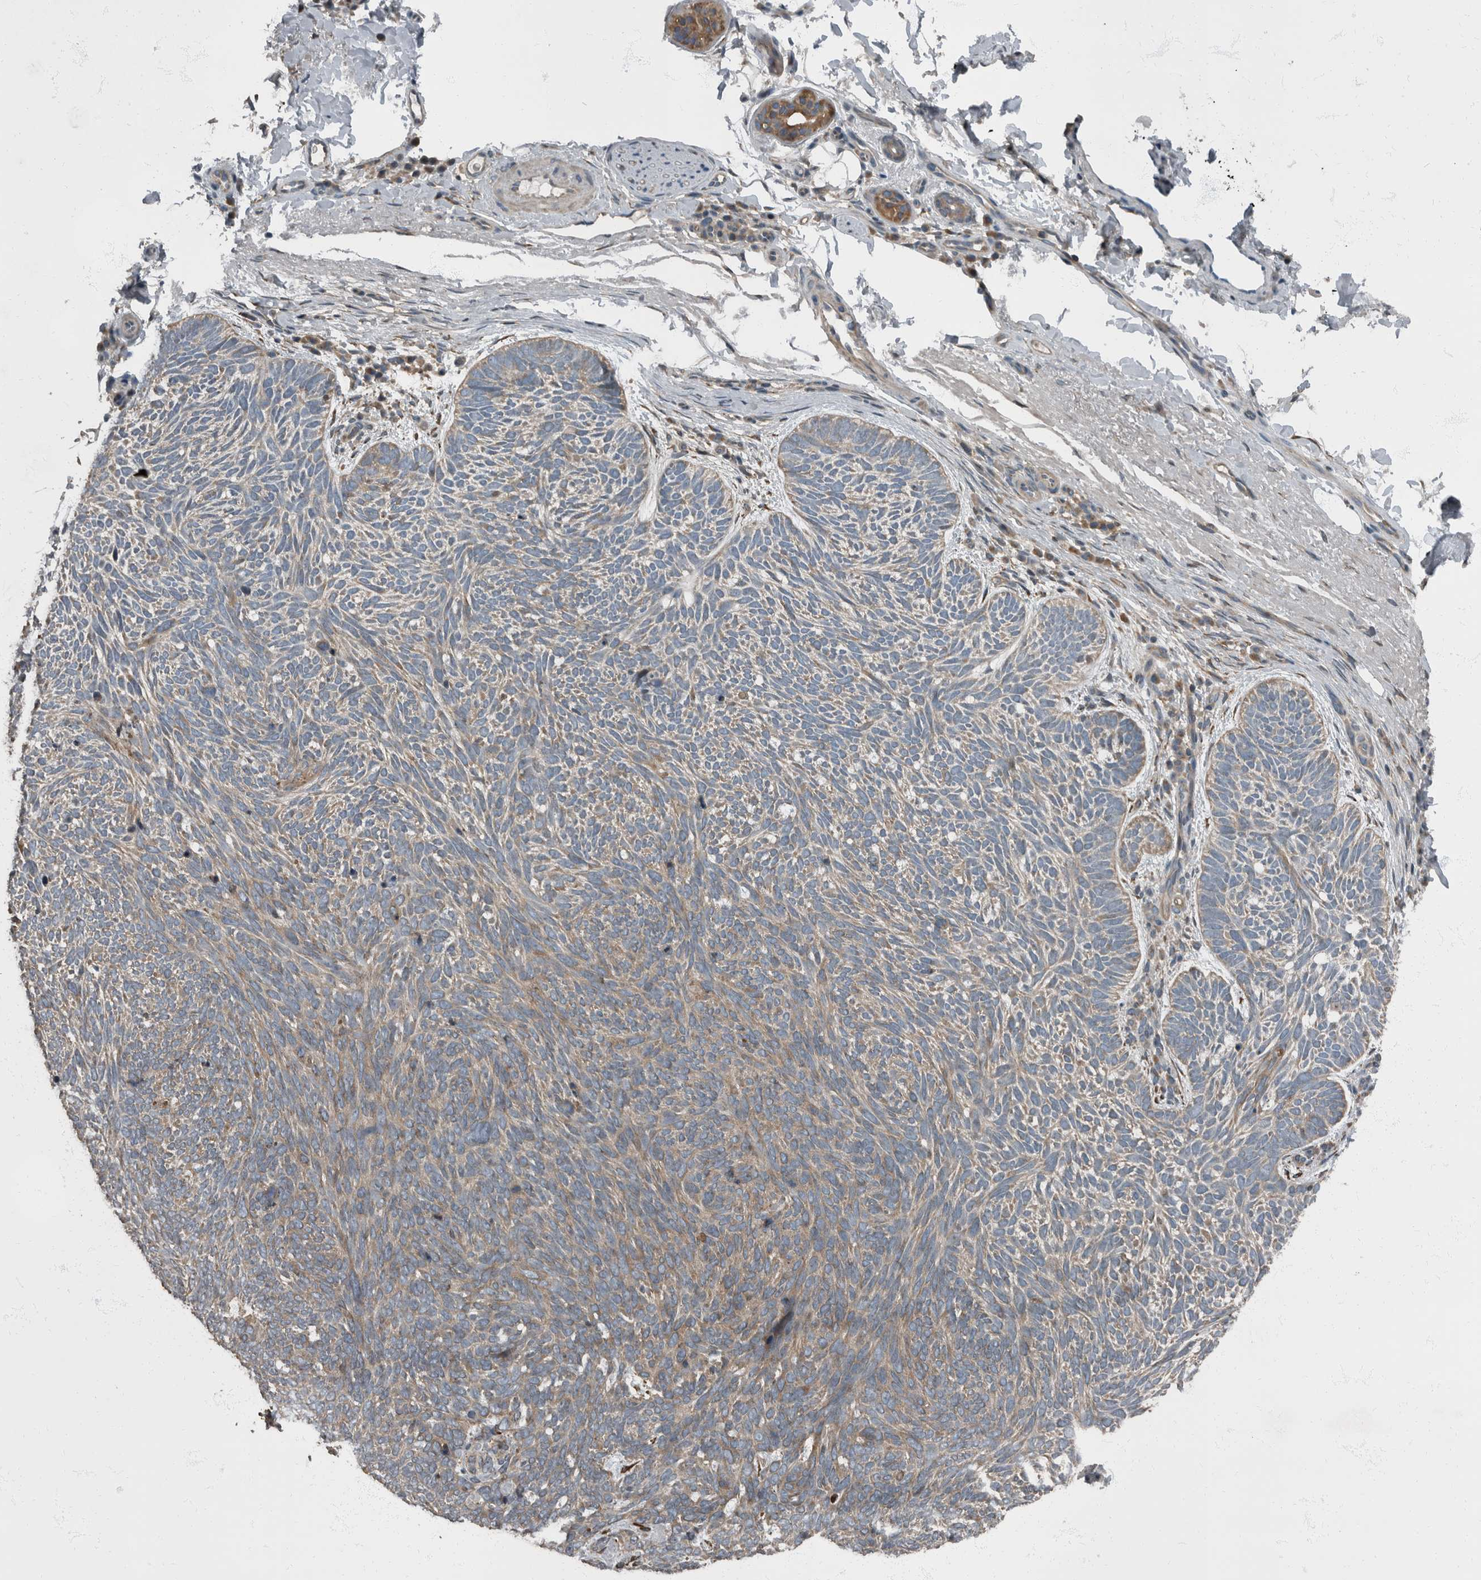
{"staining": {"intensity": "weak", "quantity": "25%-75%", "location": "cytoplasmic/membranous"}, "tissue": "skin cancer", "cell_type": "Tumor cells", "image_type": "cancer", "snomed": [{"axis": "morphology", "description": "Basal cell carcinoma"}, {"axis": "topography", "description": "Skin"}], "caption": "Skin cancer (basal cell carcinoma) stained with DAB (3,3'-diaminobenzidine) IHC exhibits low levels of weak cytoplasmic/membranous staining in about 25%-75% of tumor cells. (Stains: DAB in brown, nuclei in blue, Microscopy: brightfield microscopy at high magnification).", "gene": "RABGGTB", "patient": {"sex": "female", "age": 85}}